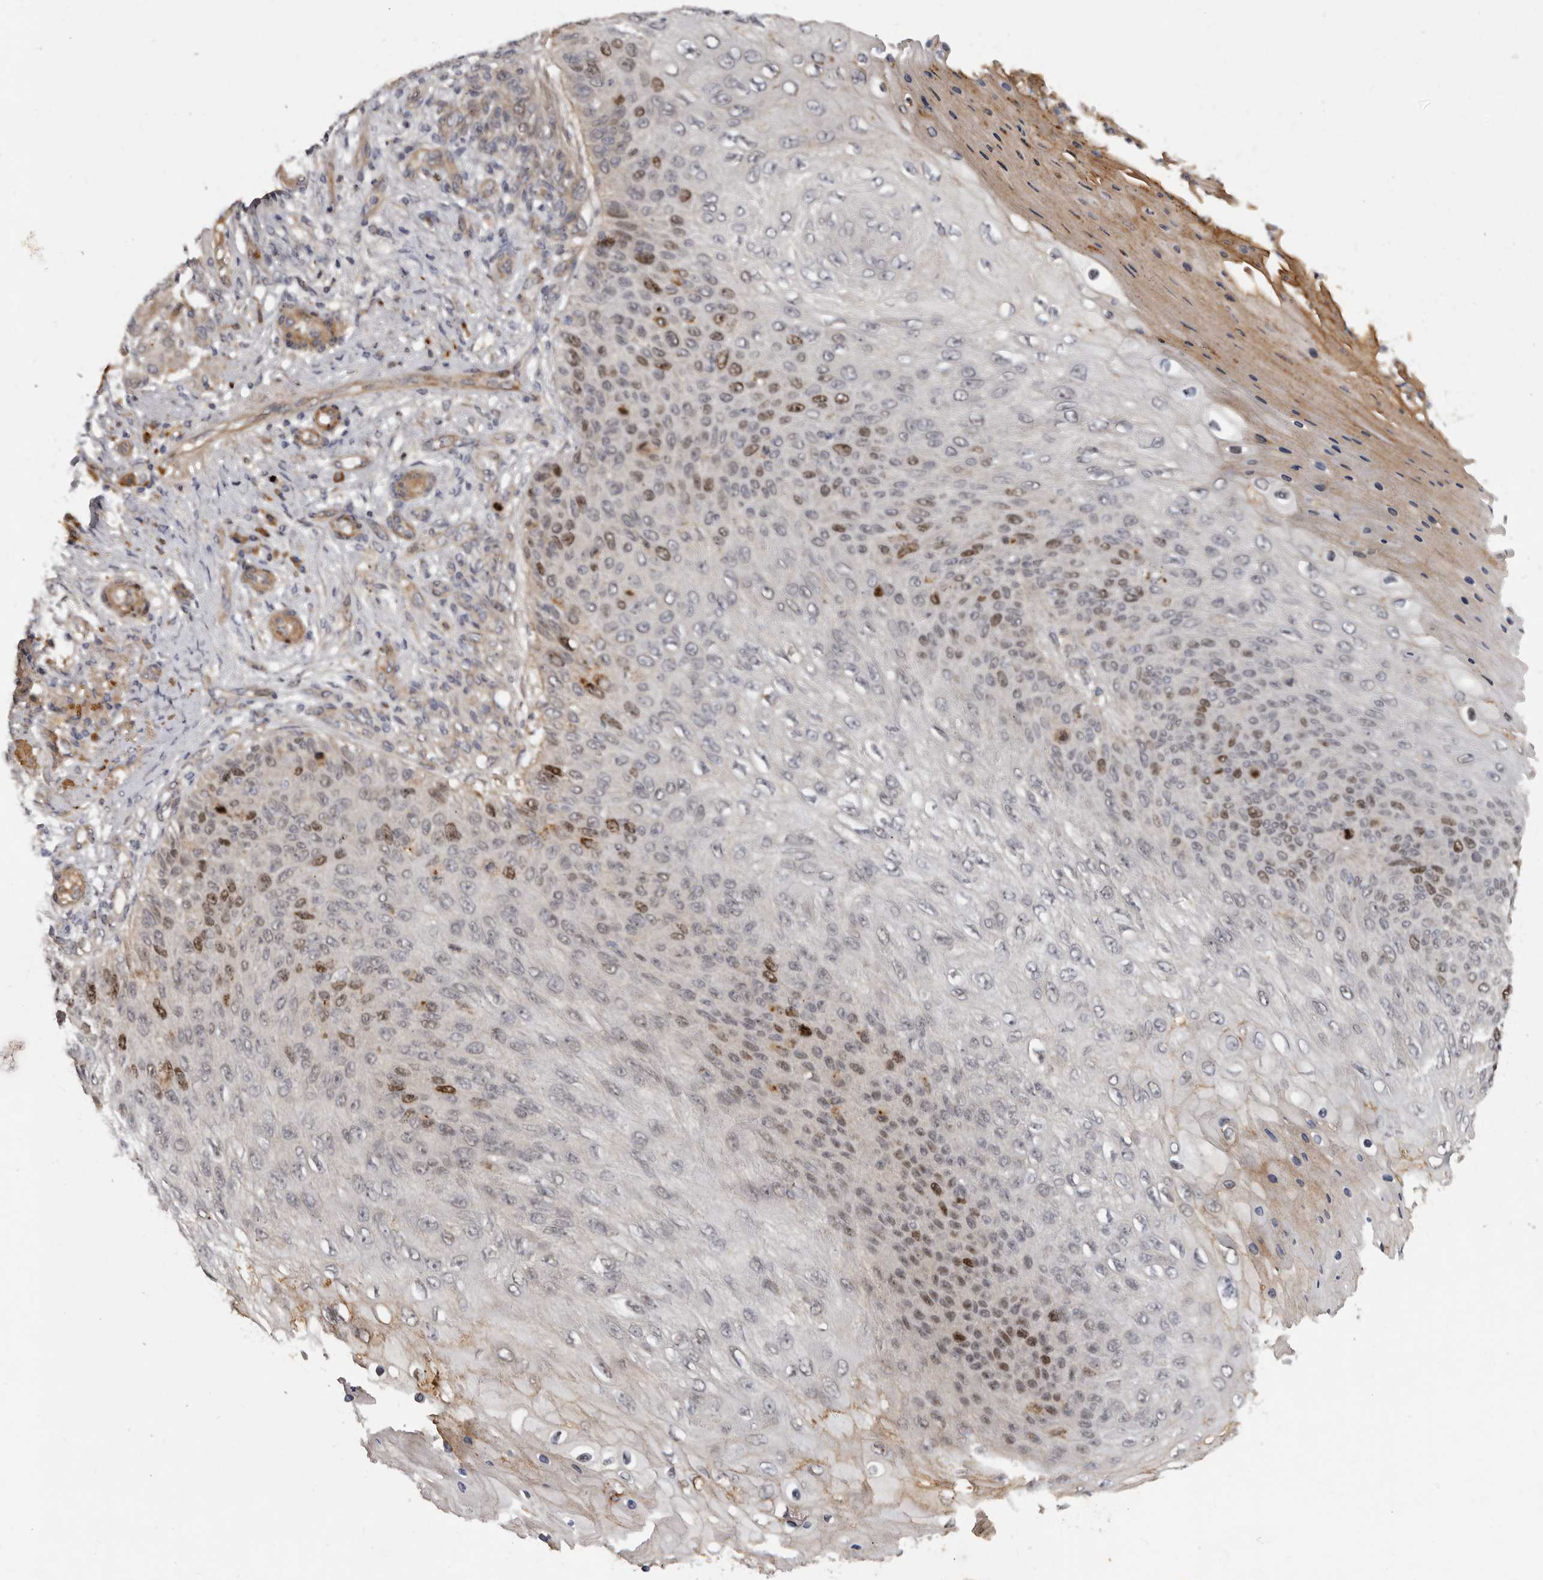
{"staining": {"intensity": "moderate", "quantity": "25%-75%", "location": "nuclear"}, "tissue": "skin cancer", "cell_type": "Tumor cells", "image_type": "cancer", "snomed": [{"axis": "morphology", "description": "Squamous cell carcinoma, NOS"}, {"axis": "topography", "description": "Skin"}], "caption": "A medium amount of moderate nuclear expression is seen in about 25%-75% of tumor cells in skin cancer (squamous cell carcinoma) tissue.", "gene": "CDCA8", "patient": {"sex": "female", "age": 88}}